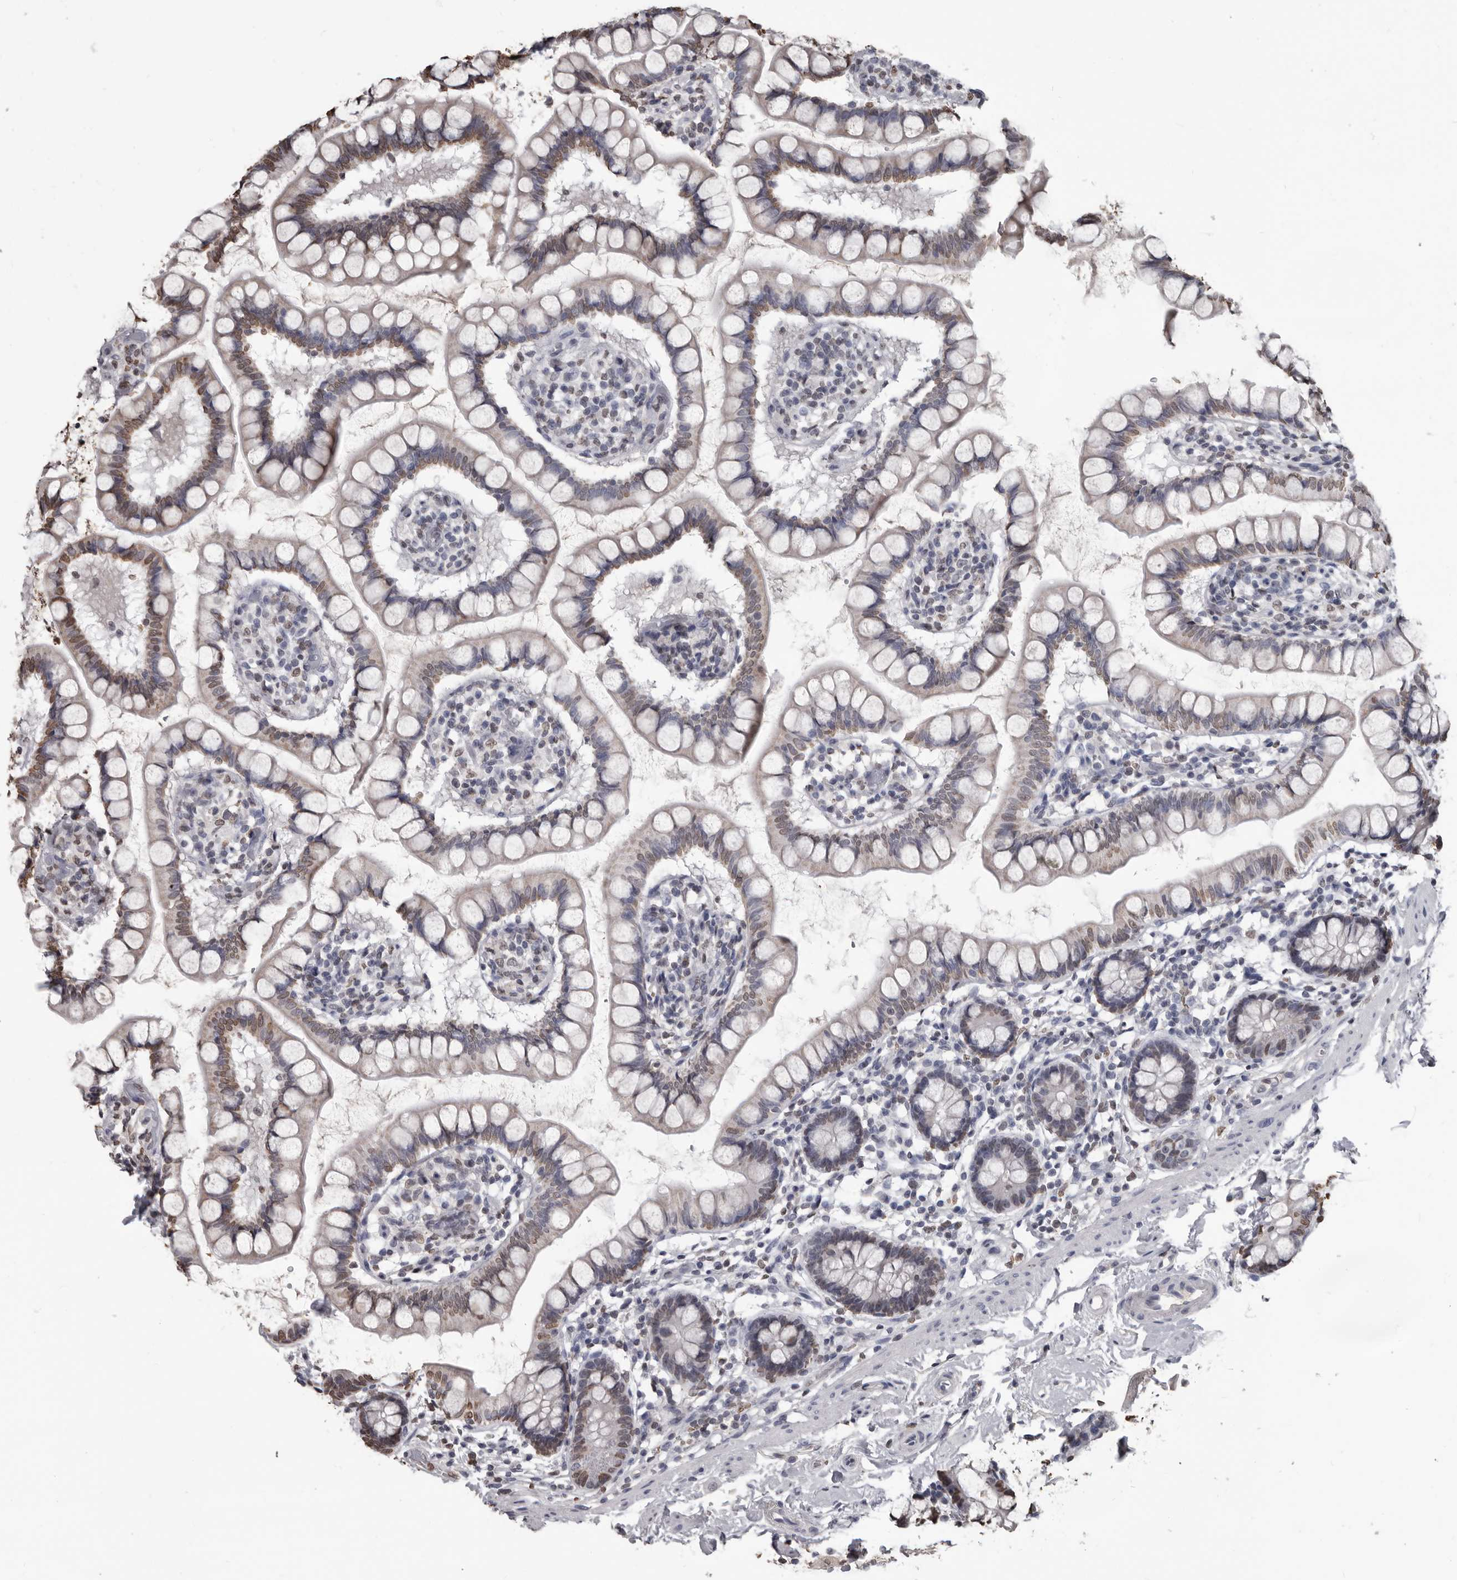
{"staining": {"intensity": "moderate", "quantity": "25%-75%", "location": "nuclear"}, "tissue": "small intestine", "cell_type": "Glandular cells", "image_type": "normal", "snomed": [{"axis": "morphology", "description": "Normal tissue, NOS"}, {"axis": "topography", "description": "Small intestine"}], "caption": "Protein expression analysis of benign human small intestine reveals moderate nuclear positivity in about 25%-75% of glandular cells.", "gene": "AHR", "patient": {"sex": "female", "age": 84}}